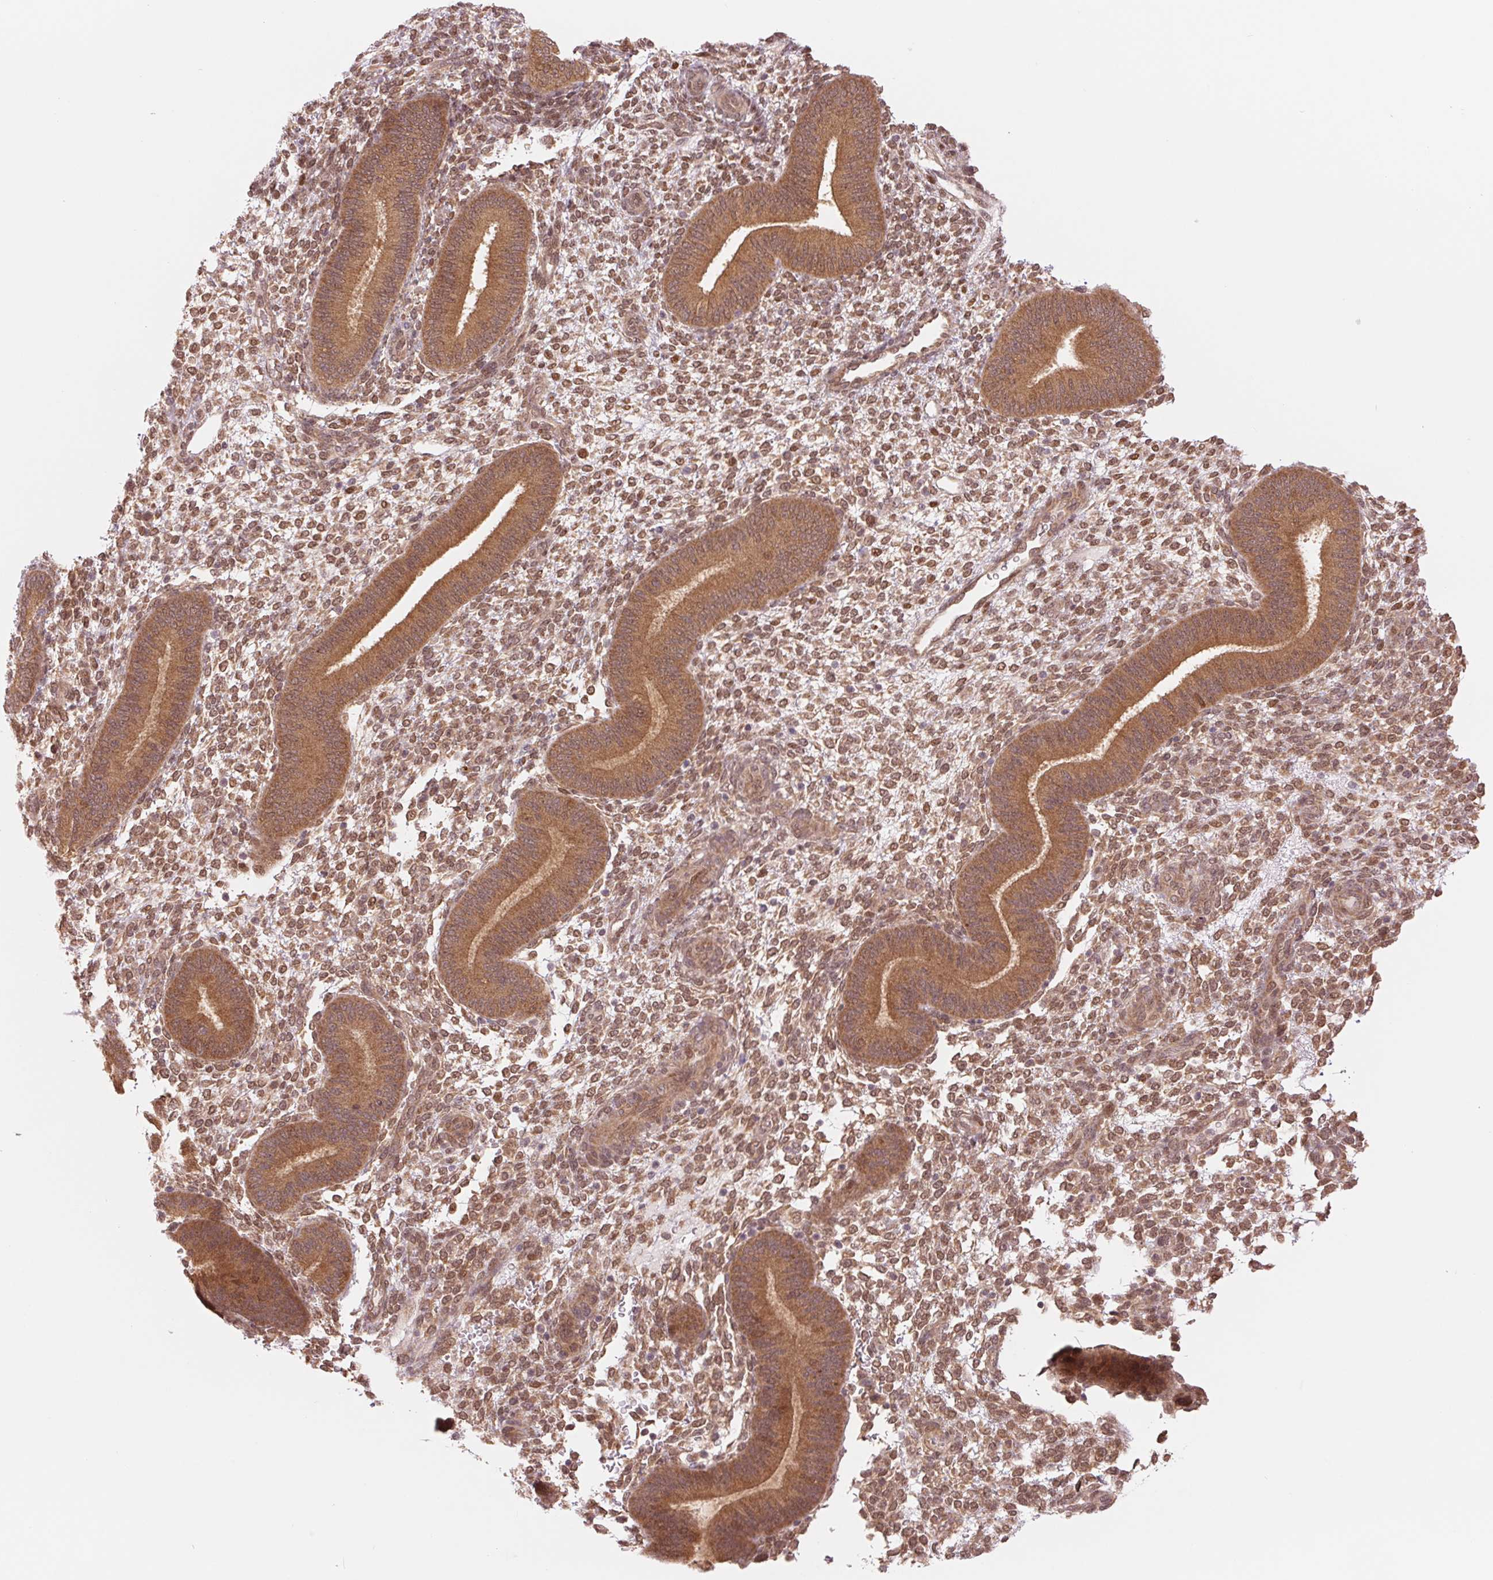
{"staining": {"intensity": "moderate", "quantity": ">75%", "location": "nuclear"}, "tissue": "endometrium", "cell_type": "Cells in endometrial stroma", "image_type": "normal", "snomed": [{"axis": "morphology", "description": "Normal tissue, NOS"}, {"axis": "topography", "description": "Endometrium"}], "caption": "The histopathology image shows immunohistochemical staining of normal endometrium. There is moderate nuclear positivity is identified in about >75% of cells in endometrial stroma. (Brightfield microscopy of DAB IHC at high magnification).", "gene": "ERI3", "patient": {"sex": "female", "age": 39}}